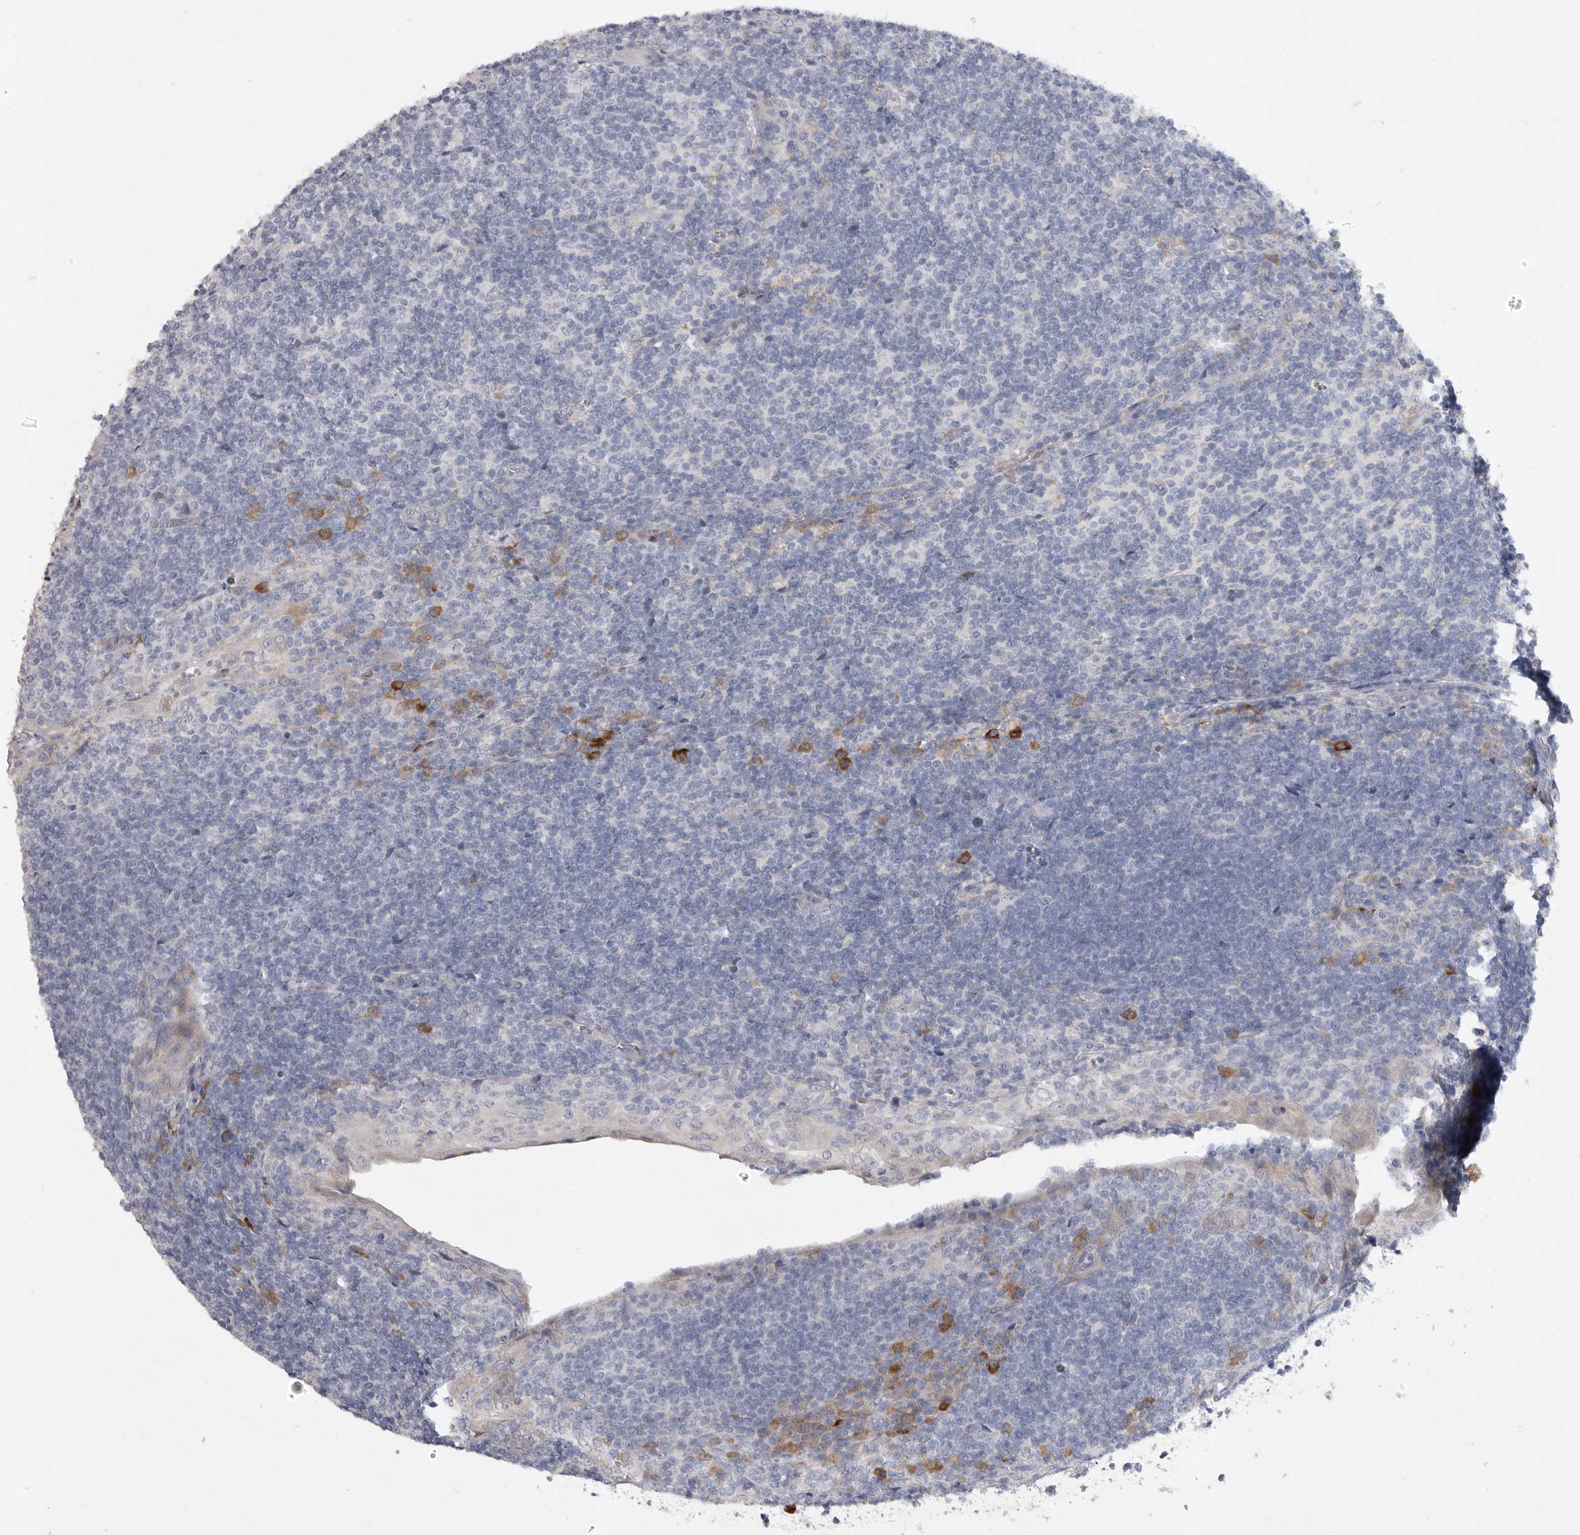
{"staining": {"intensity": "moderate", "quantity": "<25%", "location": "cytoplasmic/membranous"}, "tissue": "tonsil", "cell_type": "Germinal center cells", "image_type": "normal", "snomed": [{"axis": "morphology", "description": "Normal tissue, NOS"}, {"axis": "topography", "description": "Tonsil"}], "caption": "Tonsil stained for a protein (brown) displays moderate cytoplasmic/membranous positive expression in approximately <25% of germinal center cells.", "gene": "EDEM3", "patient": {"sex": "male", "age": 37}}